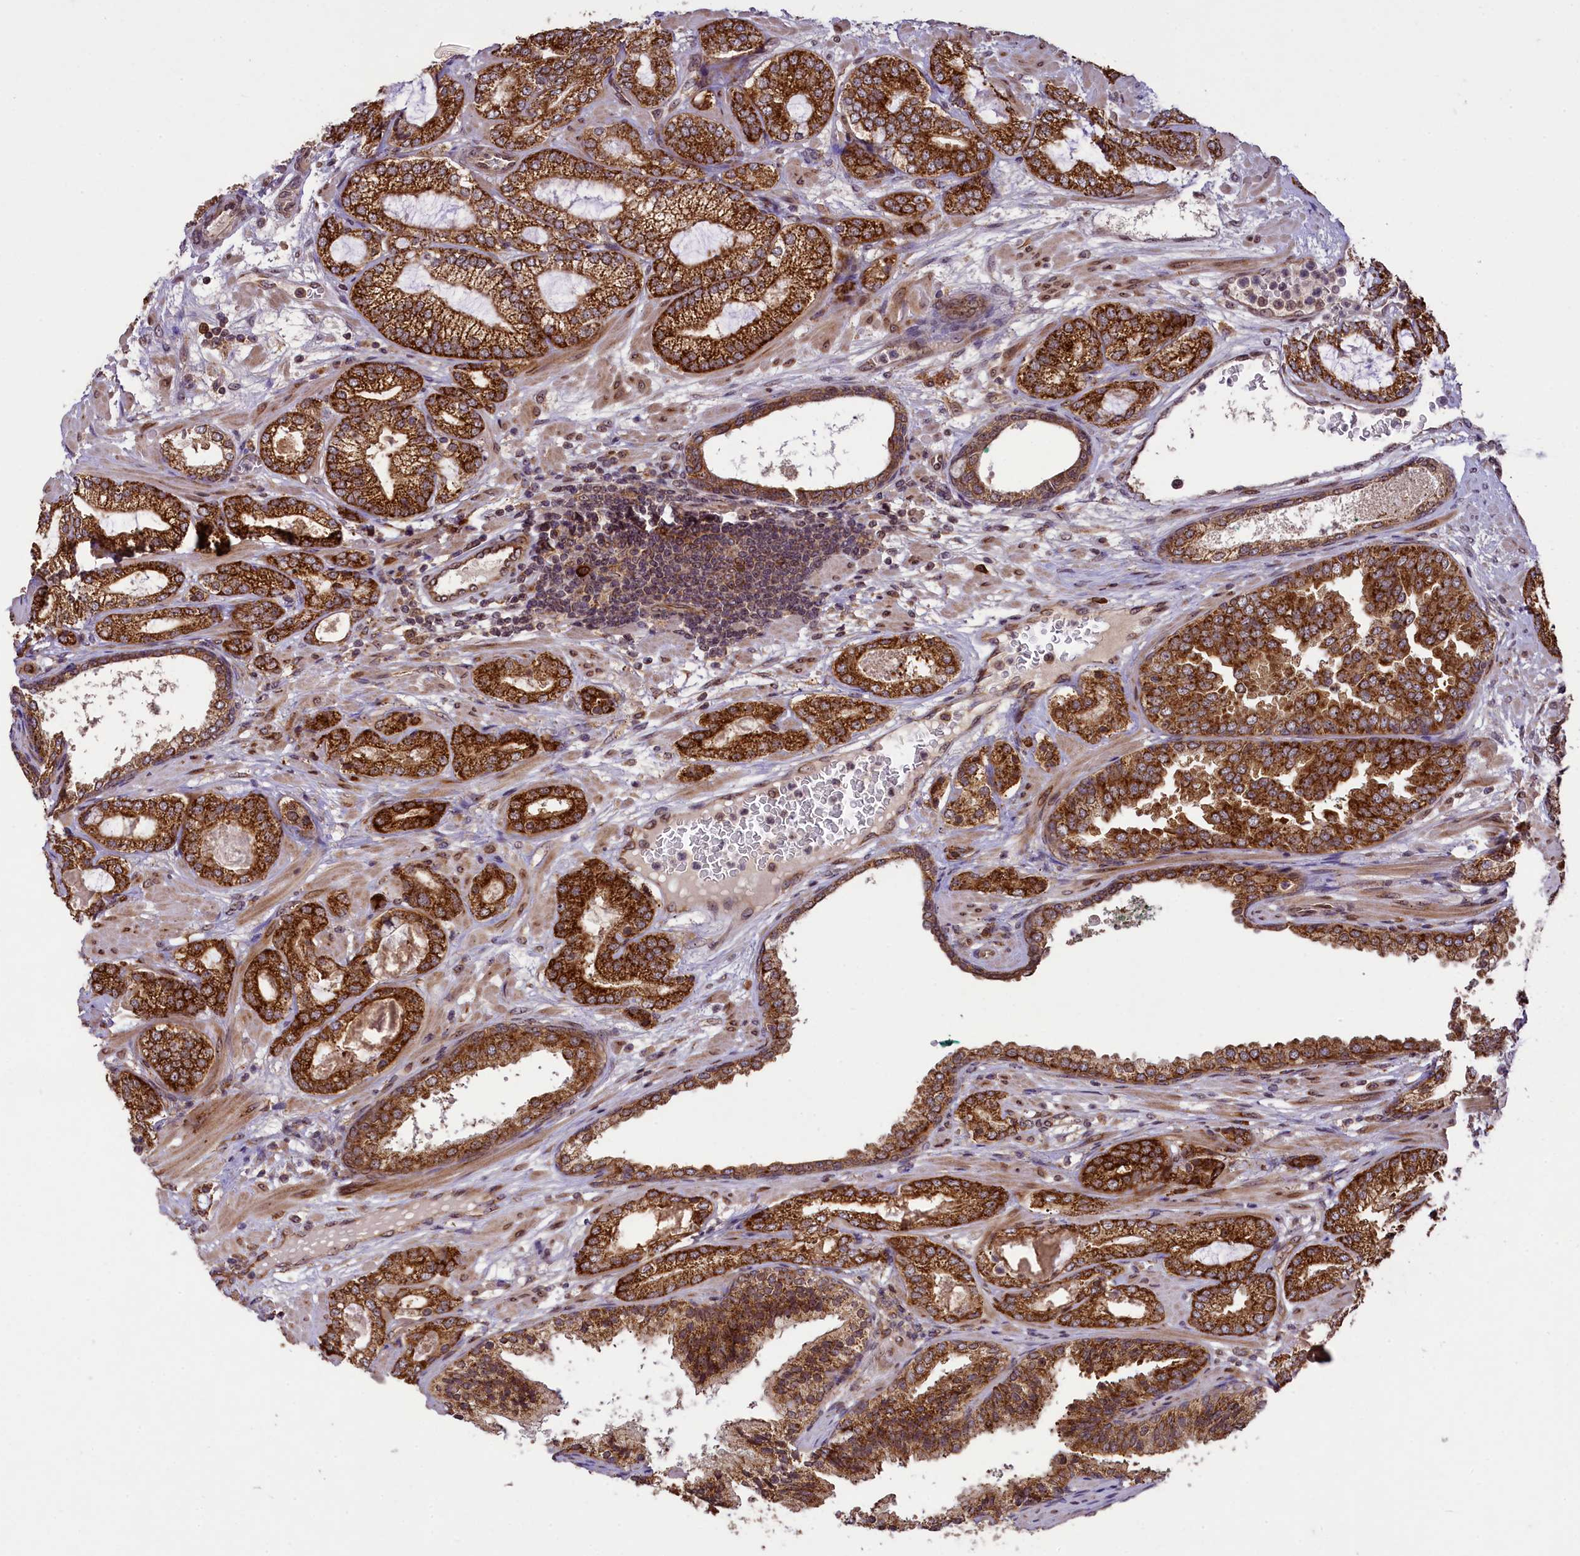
{"staining": {"intensity": "strong", "quantity": ">75%", "location": "cytoplasmic/membranous"}, "tissue": "prostate cancer", "cell_type": "Tumor cells", "image_type": "cancer", "snomed": [{"axis": "morphology", "description": "Adenocarcinoma, High grade"}, {"axis": "topography", "description": "Prostate"}], "caption": "High-power microscopy captured an immunohistochemistry (IHC) histopathology image of high-grade adenocarcinoma (prostate), revealing strong cytoplasmic/membranous expression in about >75% of tumor cells. The staining was performed using DAB (3,3'-diaminobenzidine) to visualize the protein expression in brown, while the nuclei were stained in blue with hematoxylin (Magnification: 20x).", "gene": "LARP4", "patient": {"sex": "male", "age": 60}}